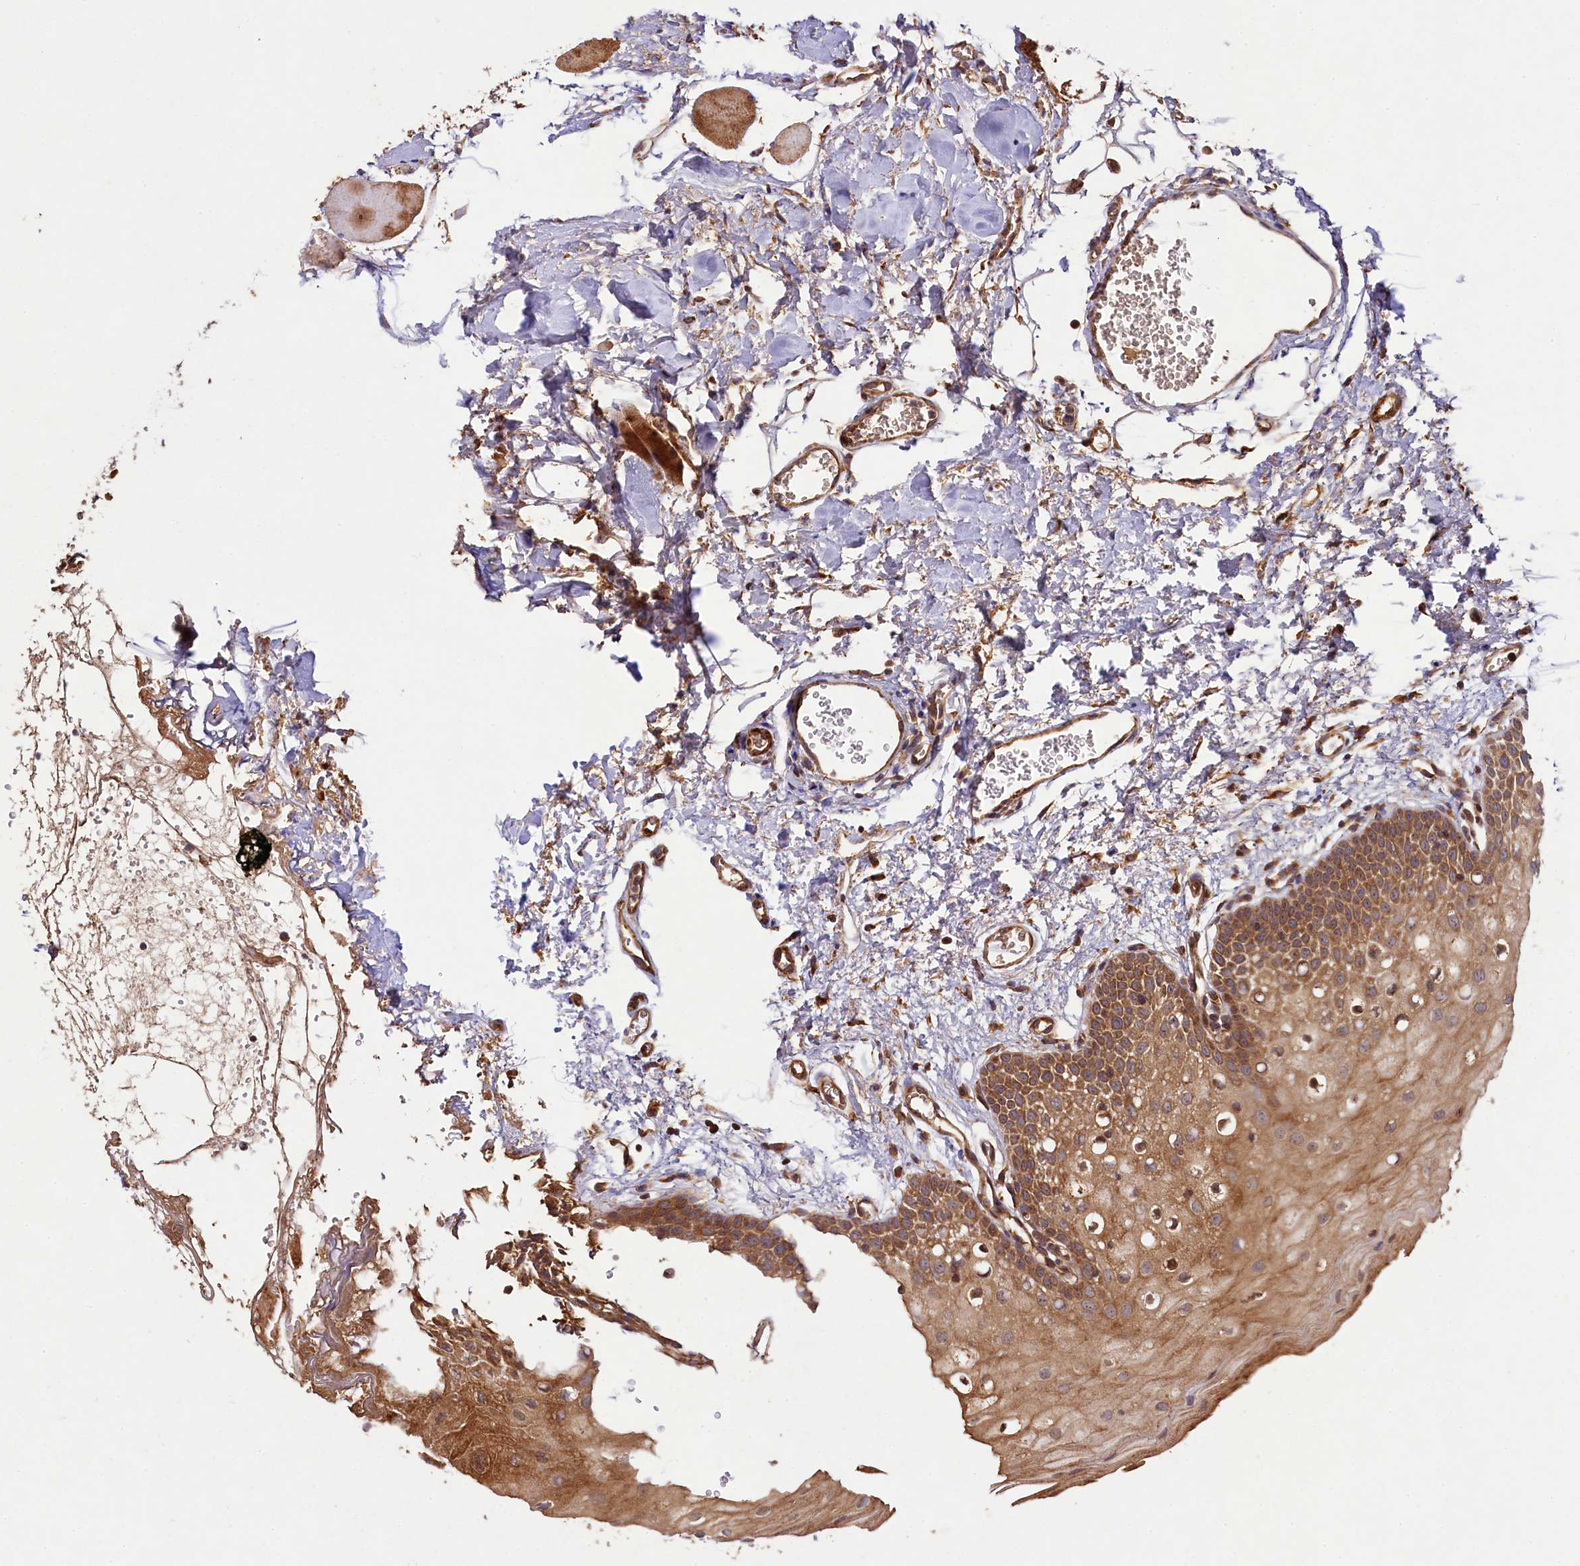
{"staining": {"intensity": "moderate", "quantity": ">75%", "location": "cytoplasmic/membranous"}, "tissue": "oral mucosa", "cell_type": "Squamous epithelial cells", "image_type": "normal", "snomed": [{"axis": "morphology", "description": "Normal tissue, NOS"}, {"axis": "topography", "description": "Oral tissue"}, {"axis": "topography", "description": "Tounge, NOS"}], "caption": "This histopathology image displays unremarkable oral mucosa stained with immunohistochemistry (IHC) to label a protein in brown. The cytoplasmic/membranous of squamous epithelial cells show moderate positivity for the protein. Nuclei are counter-stained blue.", "gene": "CCDC102A", "patient": {"sex": "female", "age": 73}}